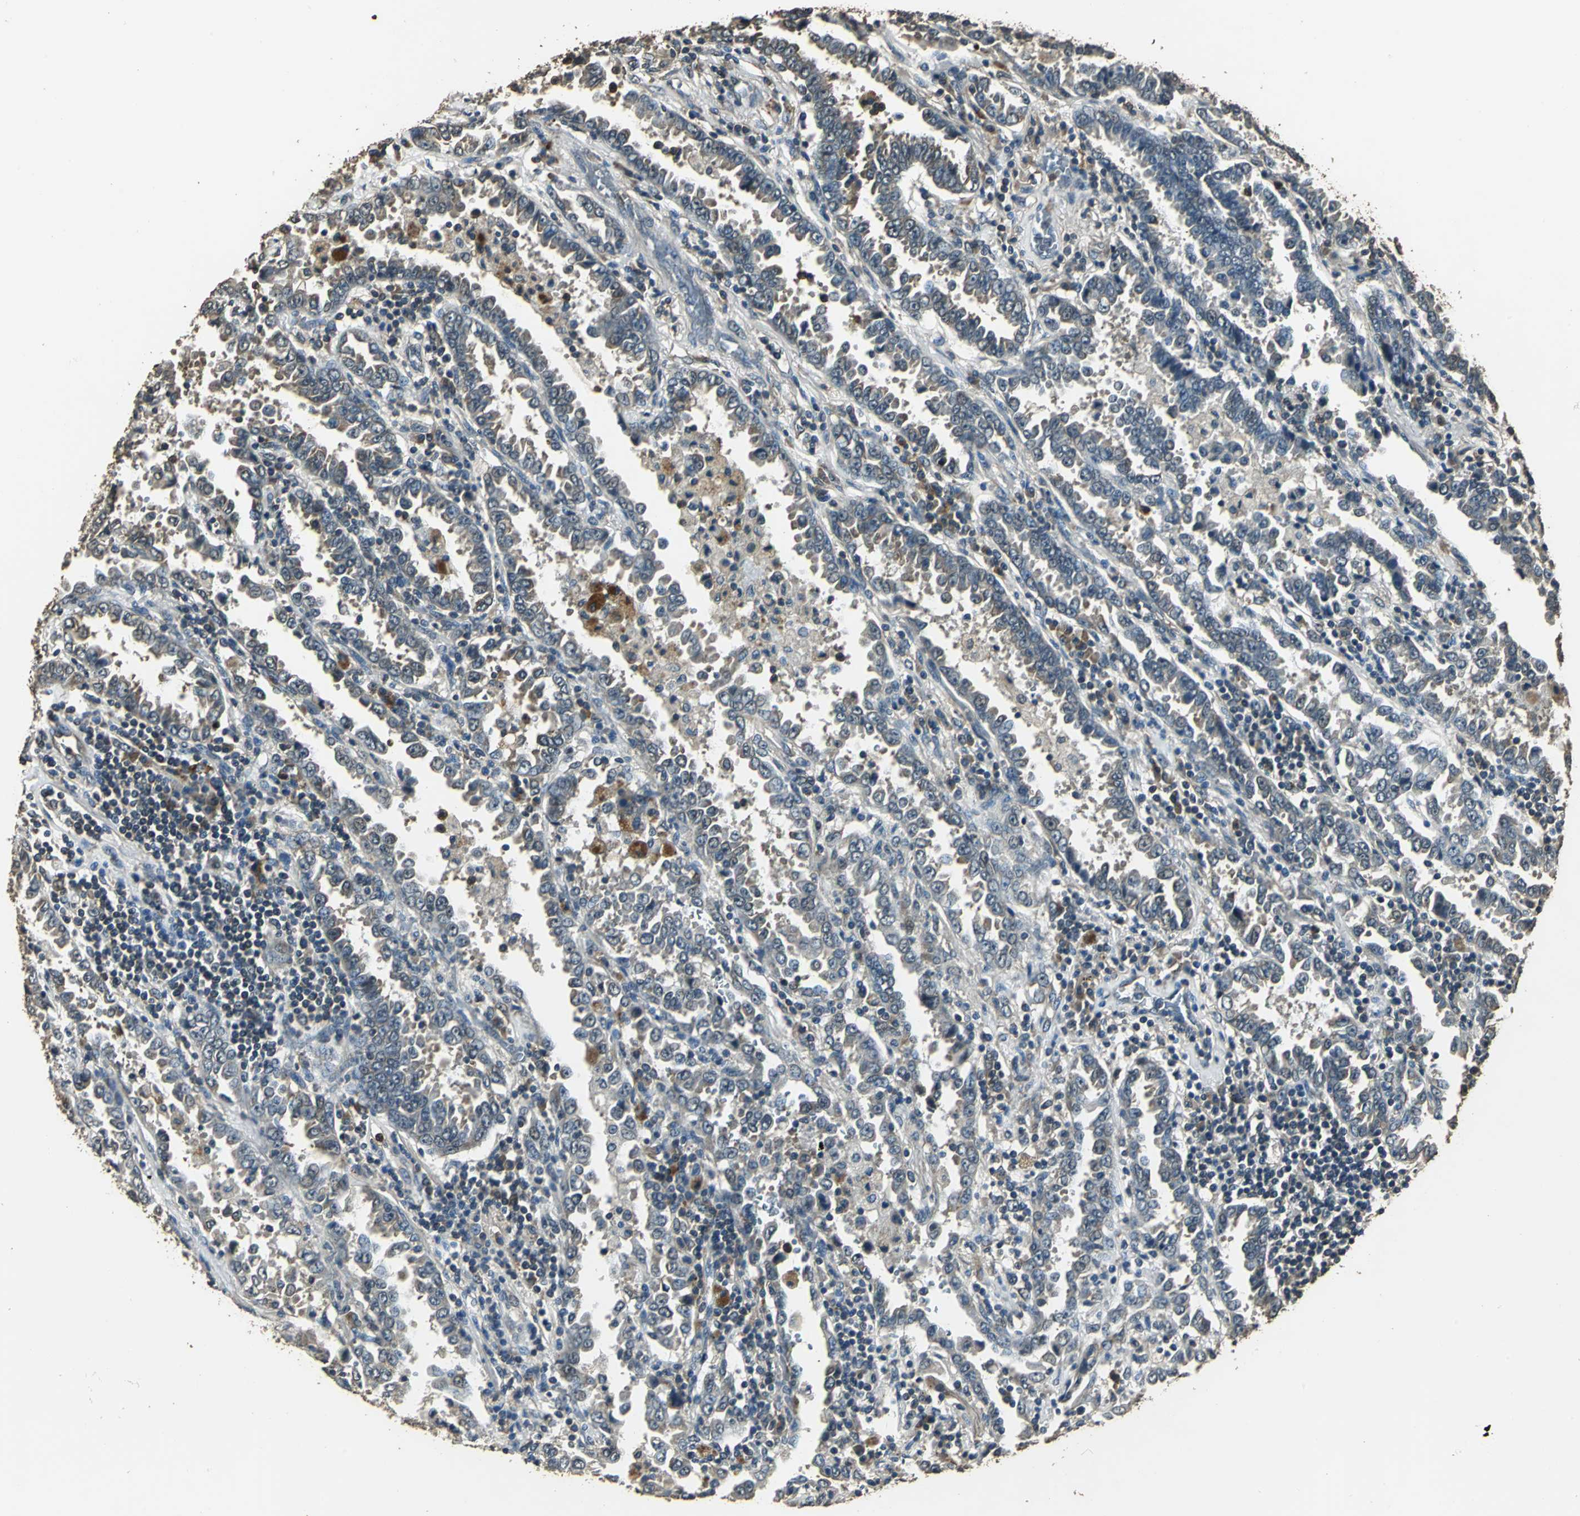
{"staining": {"intensity": "weak", "quantity": ">75%", "location": "cytoplasmic/membranous"}, "tissue": "lung cancer", "cell_type": "Tumor cells", "image_type": "cancer", "snomed": [{"axis": "morphology", "description": "Normal tissue, NOS"}, {"axis": "morphology", "description": "Inflammation, NOS"}, {"axis": "morphology", "description": "Adenocarcinoma, NOS"}, {"axis": "topography", "description": "Lung"}], "caption": "Weak cytoplasmic/membranous protein positivity is appreciated in about >75% of tumor cells in adenocarcinoma (lung).", "gene": "TMPRSS4", "patient": {"sex": "female", "age": 64}}